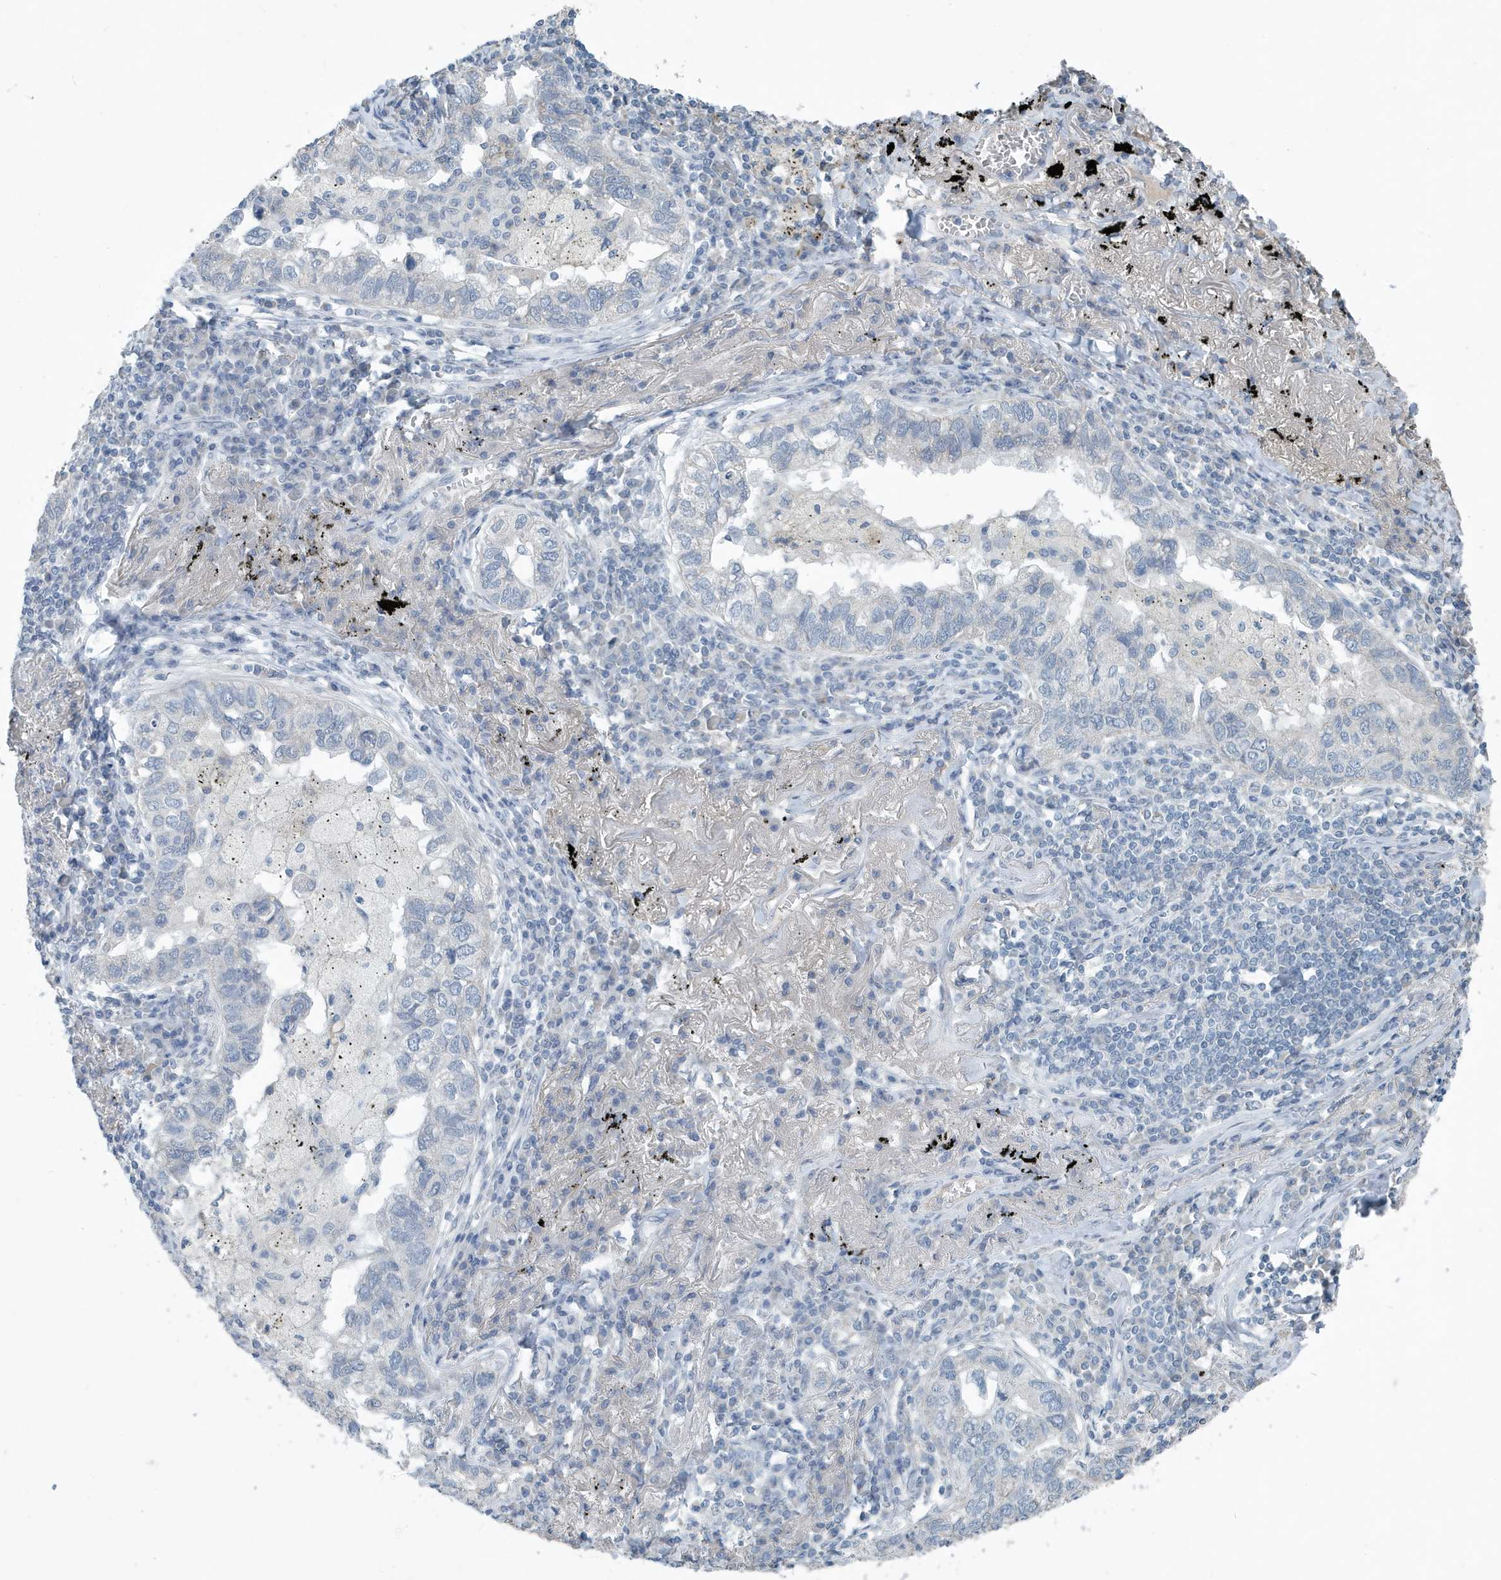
{"staining": {"intensity": "negative", "quantity": "none", "location": "none"}, "tissue": "lung cancer", "cell_type": "Tumor cells", "image_type": "cancer", "snomed": [{"axis": "morphology", "description": "Adenocarcinoma, NOS"}, {"axis": "topography", "description": "Lung"}], "caption": "This image is of lung adenocarcinoma stained with immunohistochemistry to label a protein in brown with the nuclei are counter-stained blue. There is no expression in tumor cells.", "gene": "UGT2B4", "patient": {"sex": "male", "age": 65}}